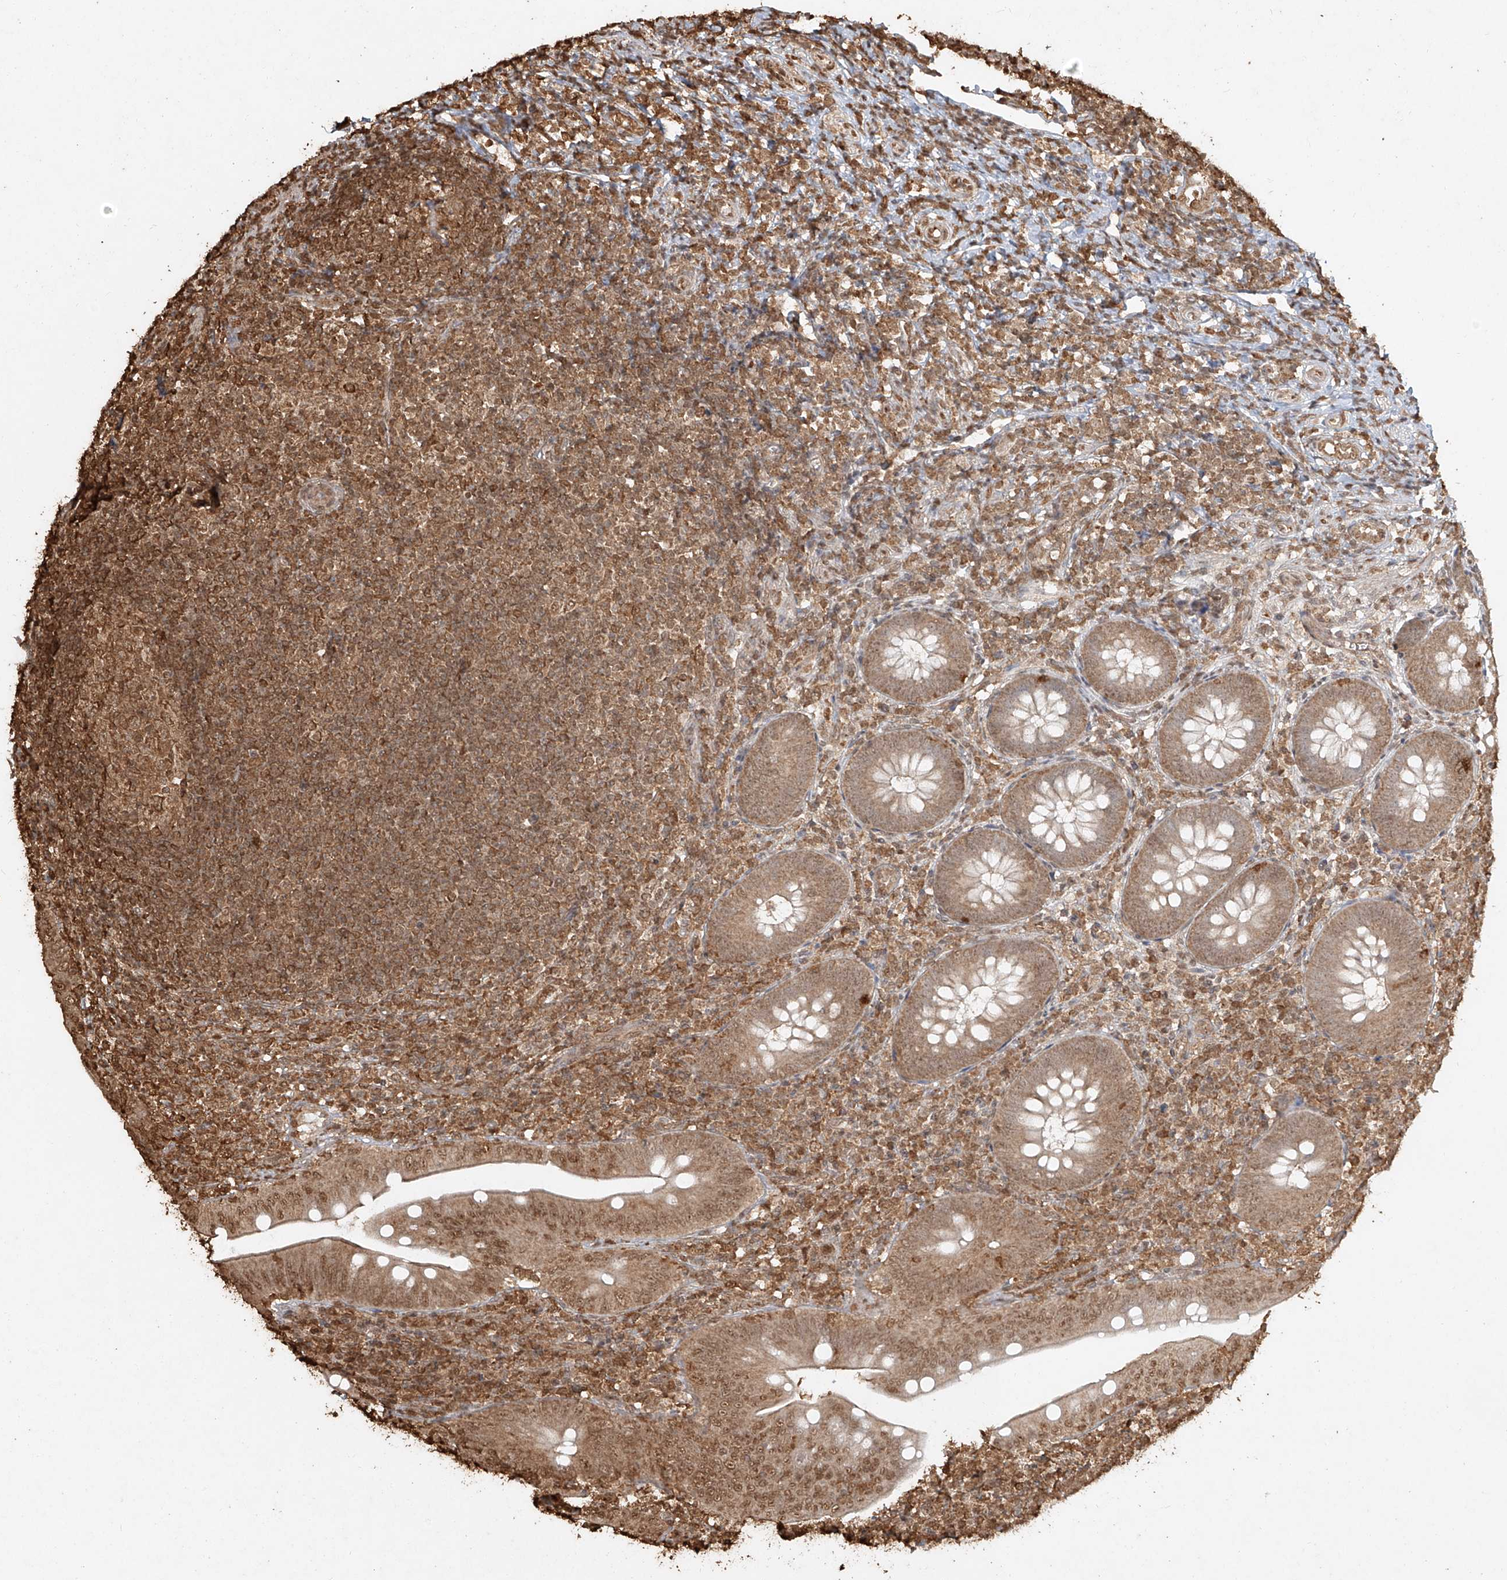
{"staining": {"intensity": "moderate", "quantity": ">75%", "location": "cytoplasmic/membranous,nuclear"}, "tissue": "appendix", "cell_type": "Glandular cells", "image_type": "normal", "snomed": [{"axis": "morphology", "description": "Normal tissue, NOS"}, {"axis": "topography", "description": "Appendix"}], "caption": "Immunohistochemical staining of benign human appendix reveals medium levels of moderate cytoplasmic/membranous,nuclear positivity in about >75% of glandular cells. (IHC, brightfield microscopy, high magnification).", "gene": "TIGAR", "patient": {"sex": "male", "age": 14}}